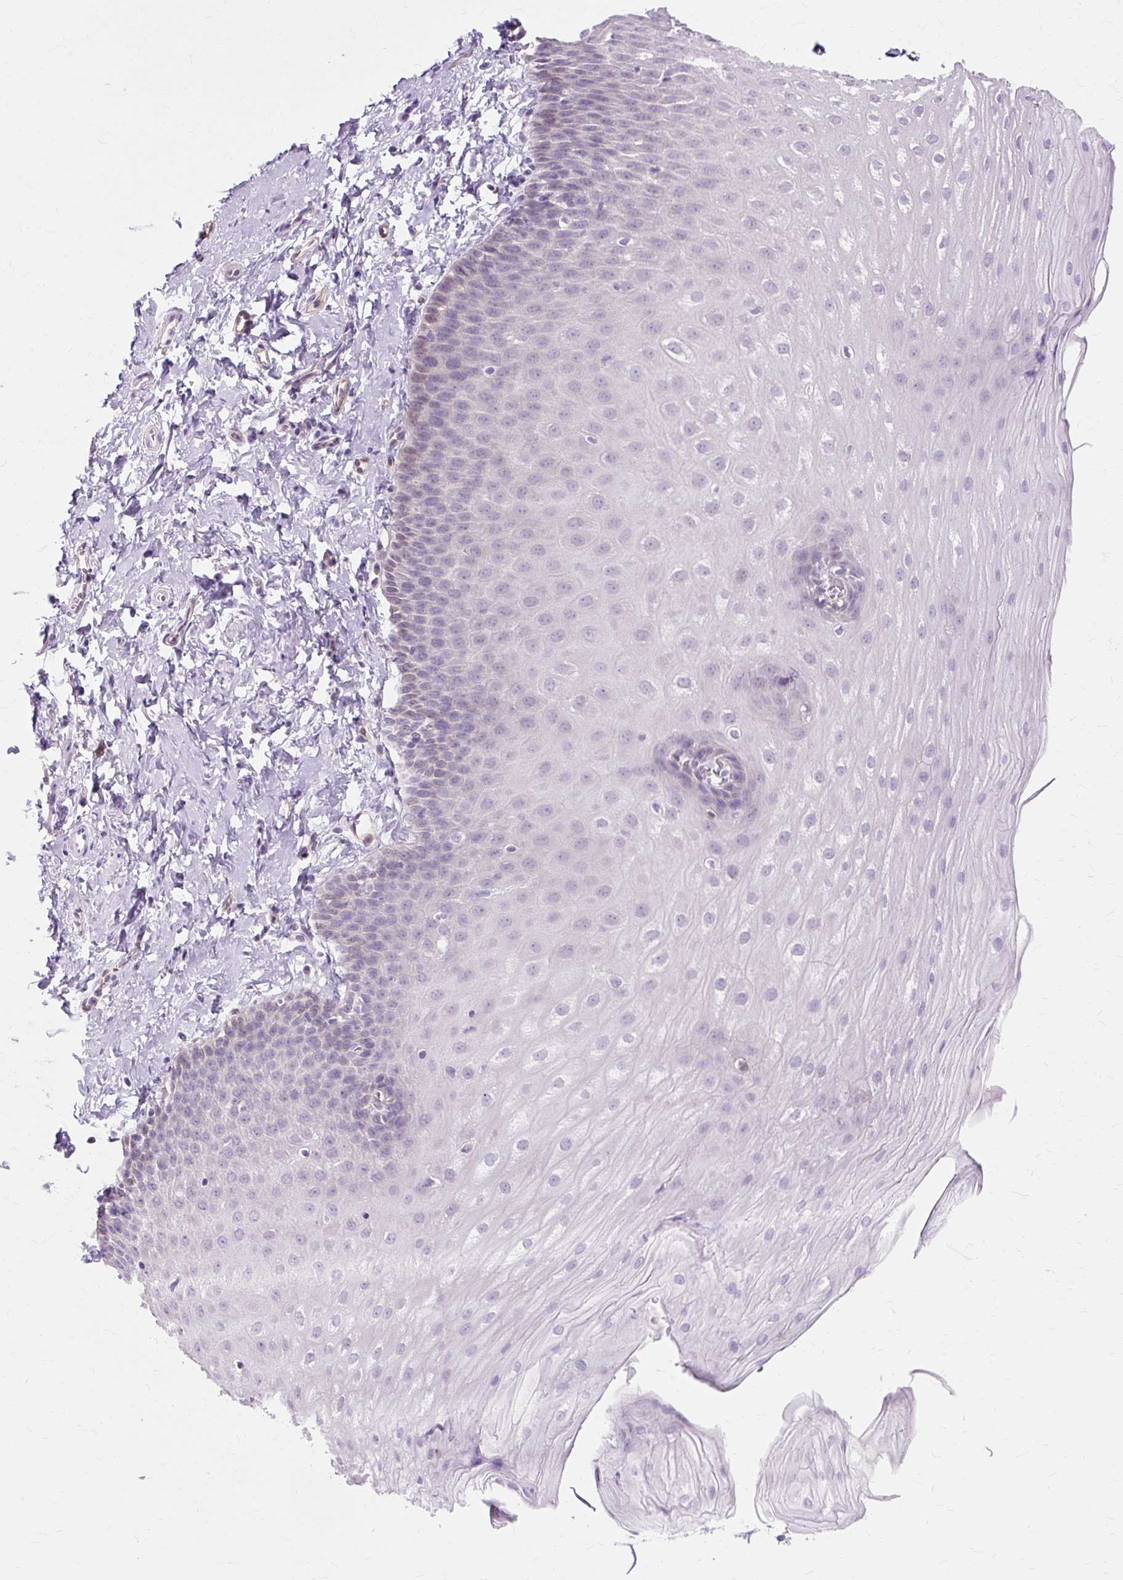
{"staining": {"intensity": "weak", "quantity": "<25%", "location": "nuclear"}, "tissue": "esophagus", "cell_type": "Squamous epithelial cells", "image_type": "normal", "snomed": [{"axis": "morphology", "description": "Normal tissue, NOS"}, {"axis": "topography", "description": "Esophagus"}], "caption": "IHC micrograph of benign esophagus stained for a protein (brown), which shows no staining in squamous epithelial cells. (DAB (3,3'-diaminobenzidine) immunohistochemistry visualized using brightfield microscopy, high magnification).", "gene": "ZNF35", "patient": {"sex": "male", "age": 70}}